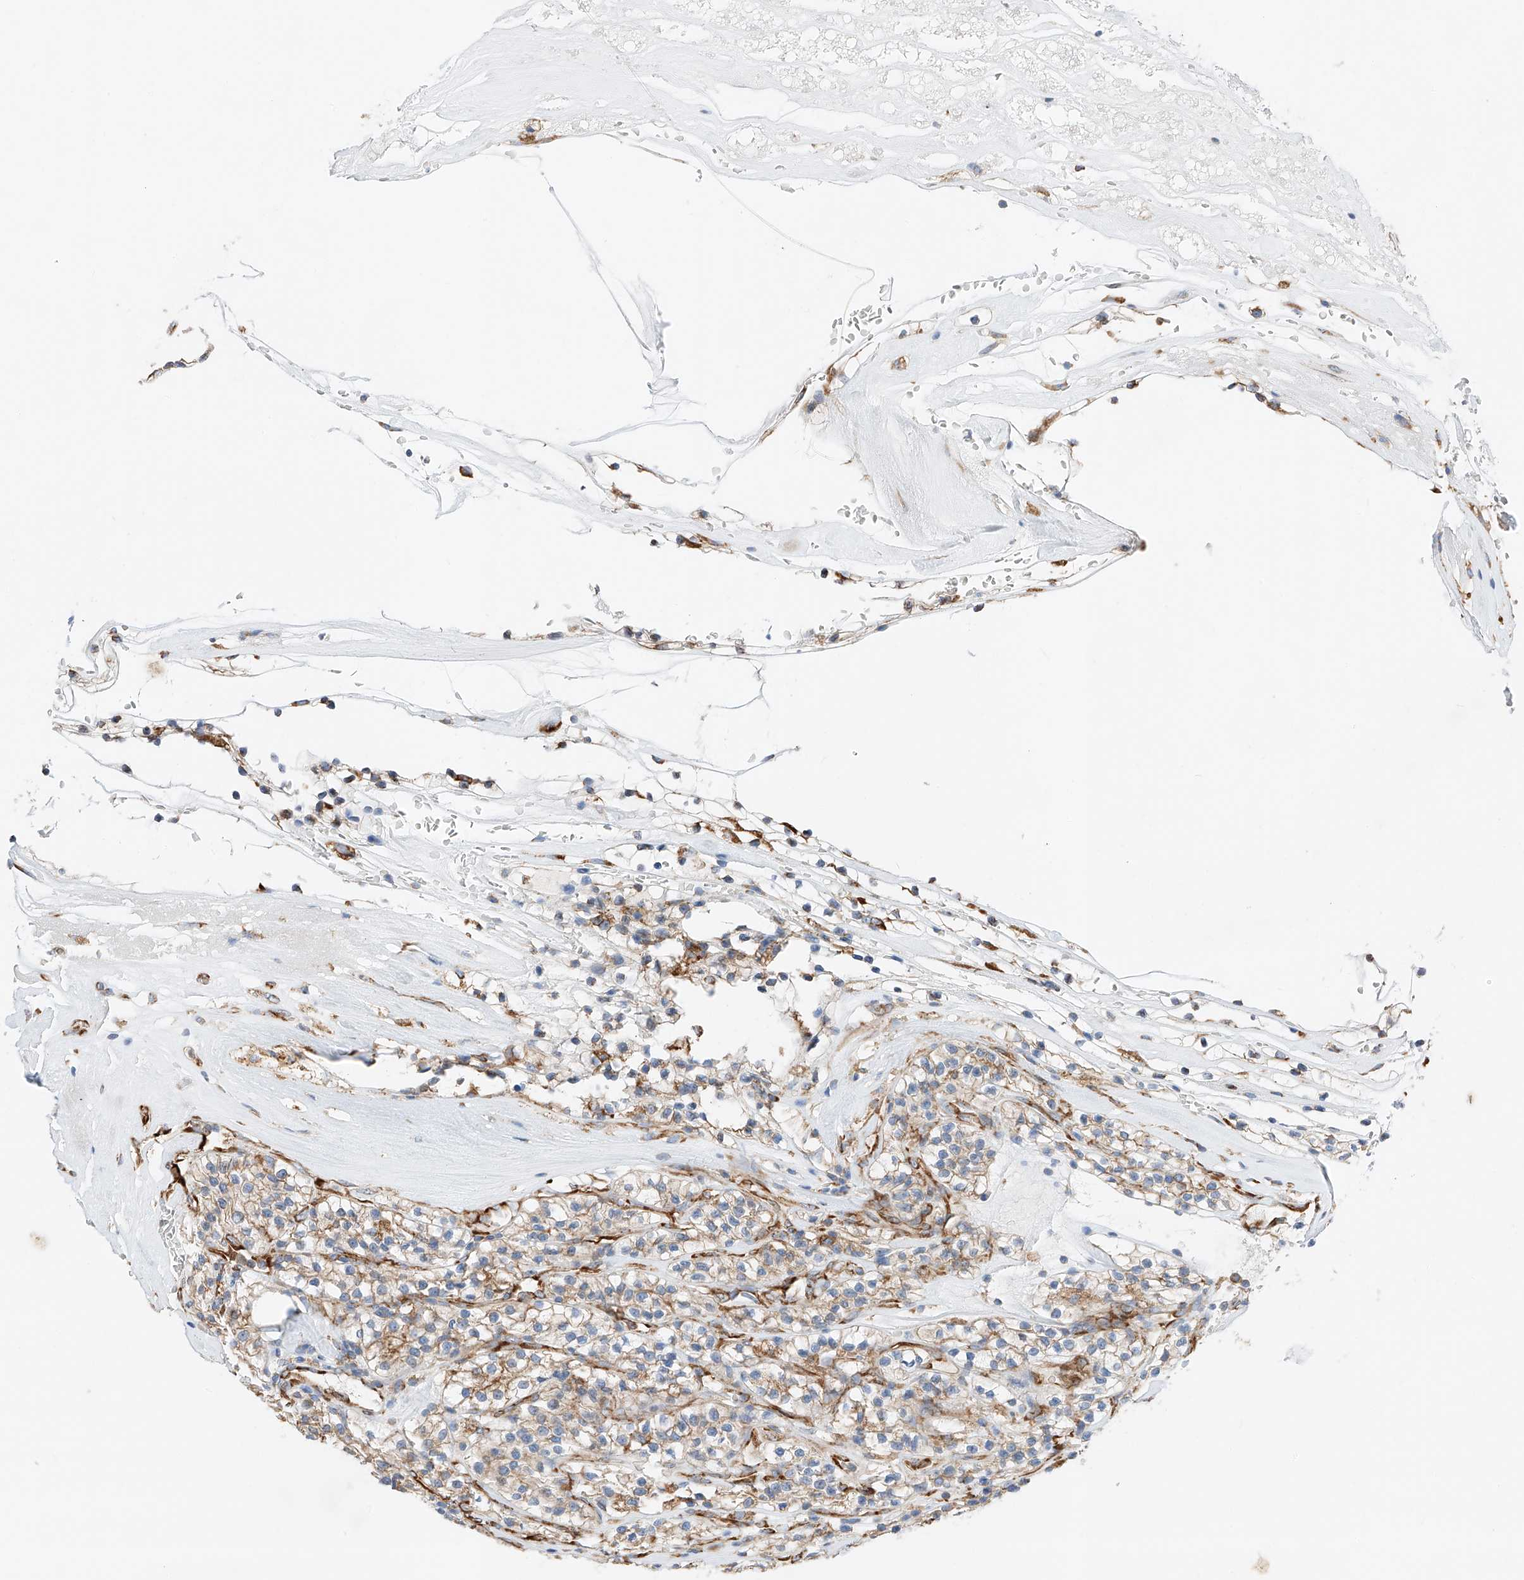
{"staining": {"intensity": "weak", "quantity": "25%-75%", "location": "cytoplasmic/membranous"}, "tissue": "renal cancer", "cell_type": "Tumor cells", "image_type": "cancer", "snomed": [{"axis": "morphology", "description": "Adenocarcinoma, NOS"}, {"axis": "topography", "description": "Kidney"}], "caption": "Immunohistochemistry histopathology image of renal cancer stained for a protein (brown), which shows low levels of weak cytoplasmic/membranous positivity in about 25%-75% of tumor cells.", "gene": "CRELD1", "patient": {"sex": "female", "age": 57}}